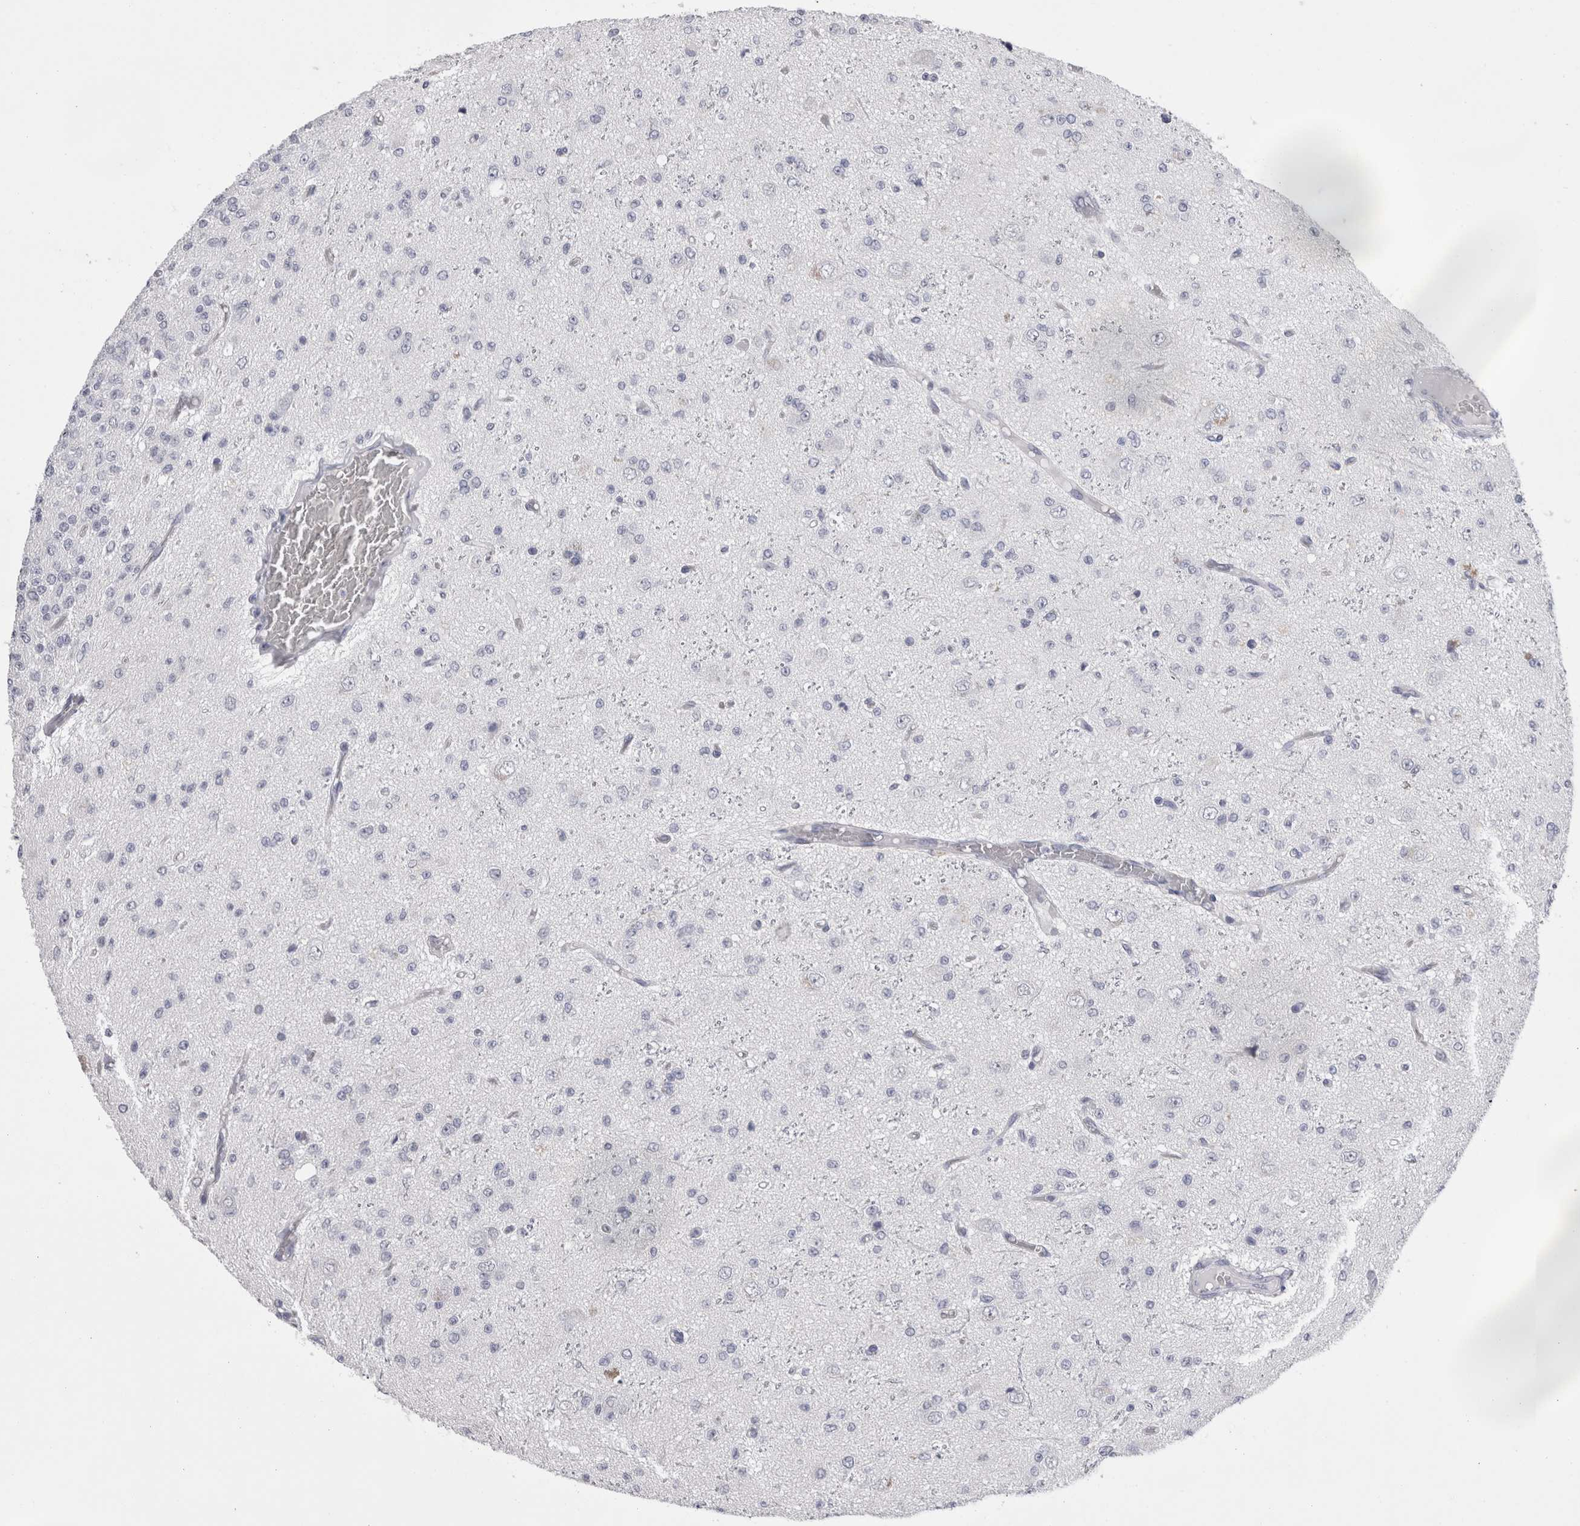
{"staining": {"intensity": "negative", "quantity": "none", "location": "none"}, "tissue": "glioma", "cell_type": "Tumor cells", "image_type": "cancer", "snomed": [{"axis": "morphology", "description": "Glioma, malignant, High grade"}, {"axis": "topography", "description": "pancreas cauda"}], "caption": "There is no significant expression in tumor cells of high-grade glioma (malignant).", "gene": "CDHR5", "patient": {"sex": "male", "age": 60}}